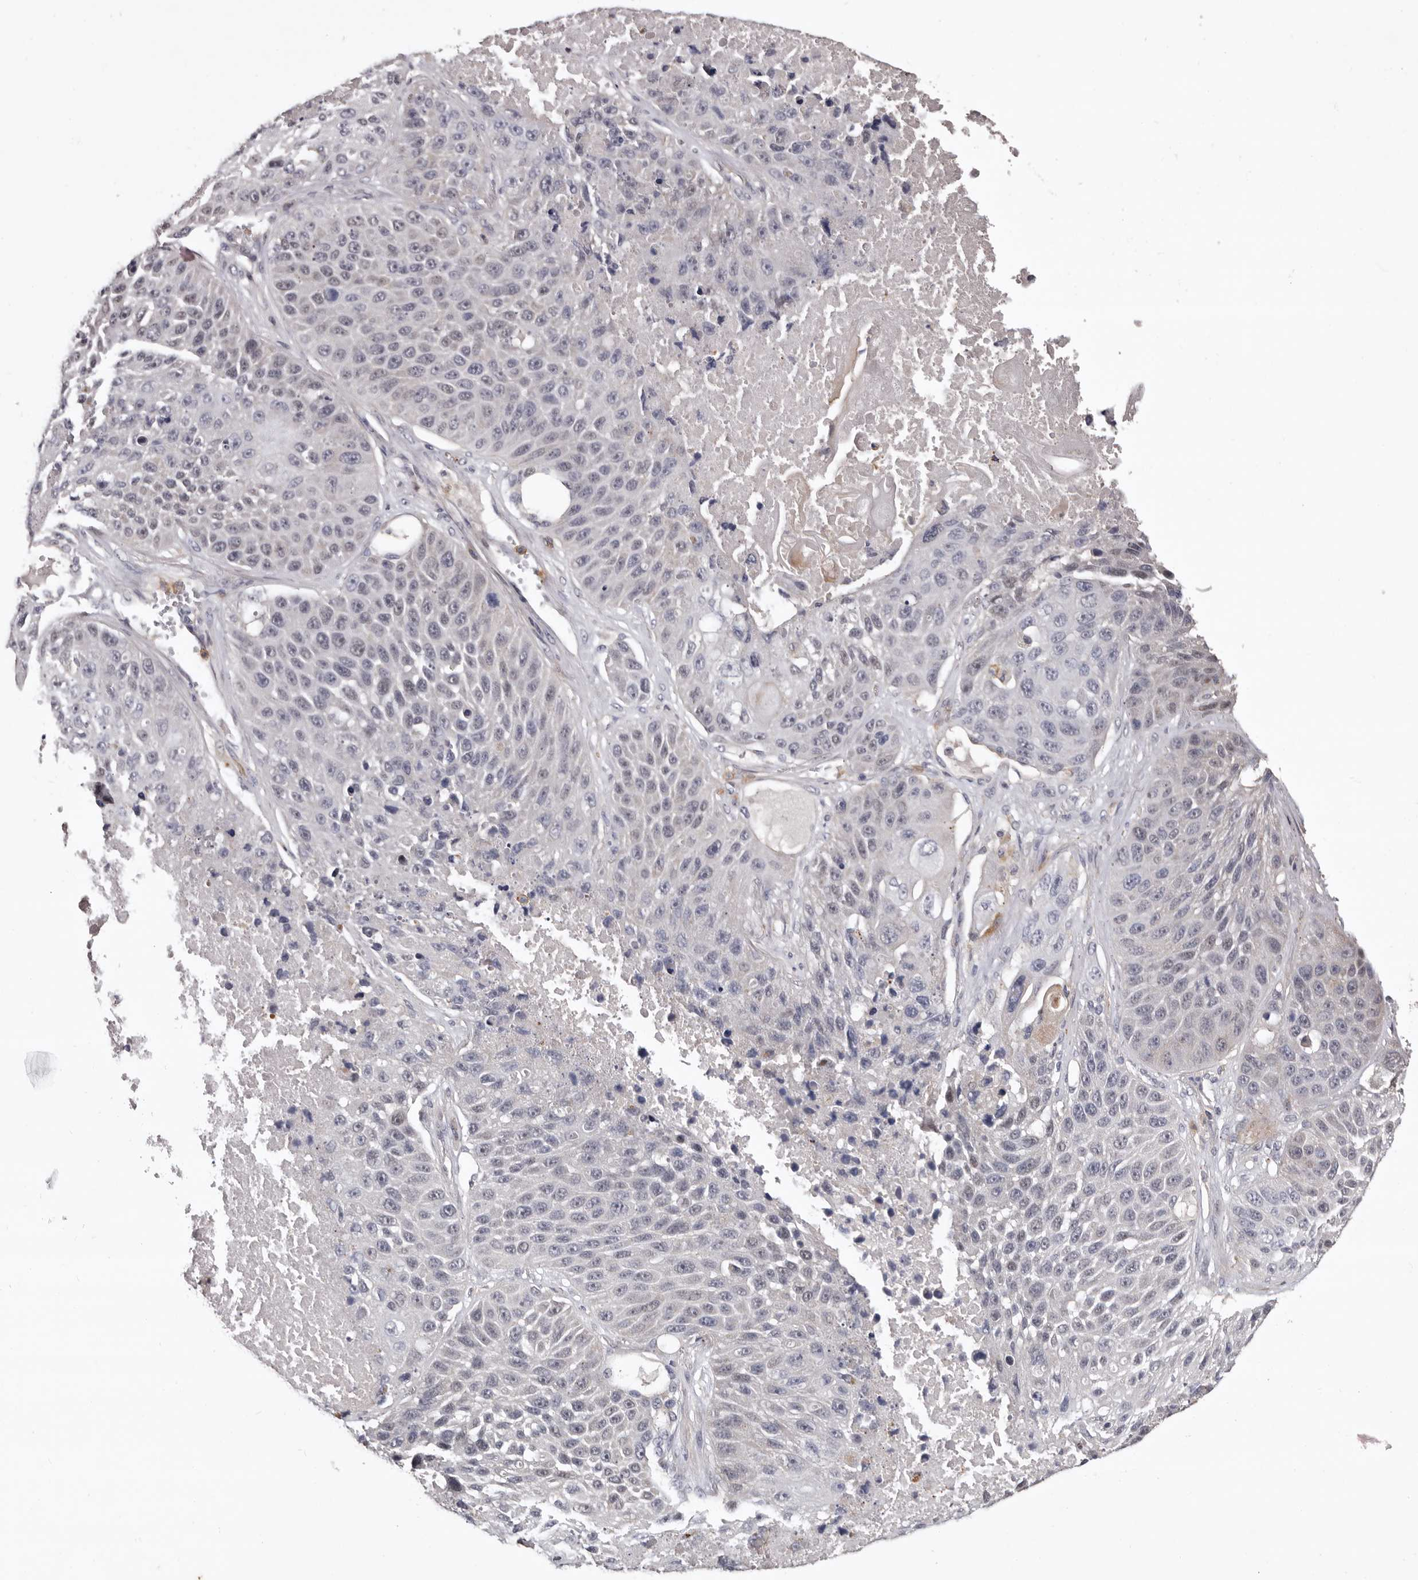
{"staining": {"intensity": "weak", "quantity": "<25%", "location": "nuclear"}, "tissue": "lung cancer", "cell_type": "Tumor cells", "image_type": "cancer", "snomed": [{"axis": "morphology", "description": "Squamous cell carcinoma, NOS"}, {"axis": "topography", "description": "Lung"}], "caption": "Human squamous cell carcinoma (lung) stained for a protein using IHC shows no expression in tumor cells.", "gene": "SLC10A4", "patient": {"sex": "male", "age": 61}}